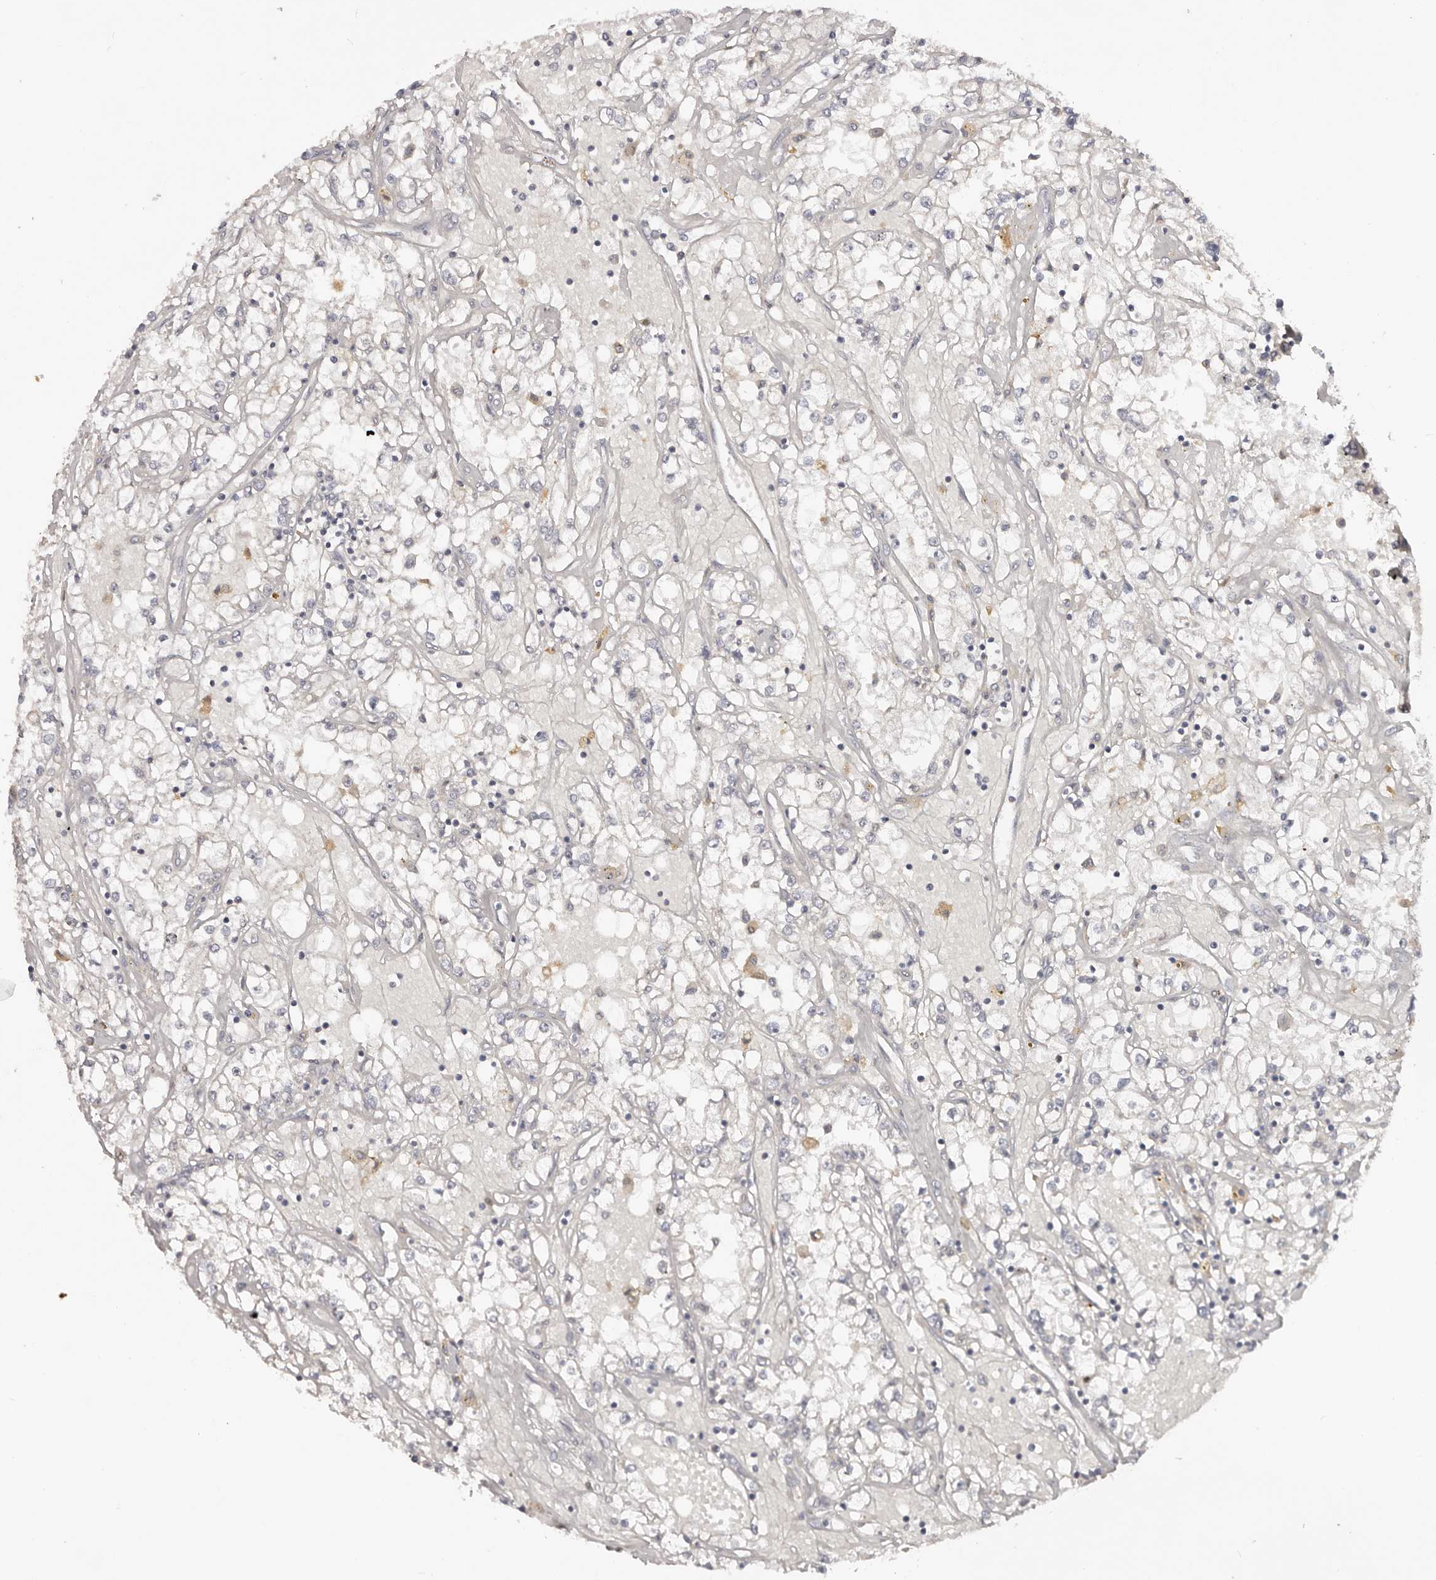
{"staining": {"intensity": "negative", "quantity": "none", "location": "none"}, "tissue": "renal cancer", "cell_type": "Tumor cells", "image_type": "cancer", "snomed": [{"axis": "morphology", "description": "Adenocarcinoma, NOS"}, {"axis": "topography", "description": "Kidney"}], "caption": "Adenocarcinoma (renal) was stained to show a protein in brown. There is no significant positivity in tumor cells. (Stains: DAB immunohistochemistry (IHC) with hematoxylin counter stain, Microscopy: brightfield microscopy at high magnification).", "gene": "CCDC190", "patient": {"sex": "male", "age": 56}}